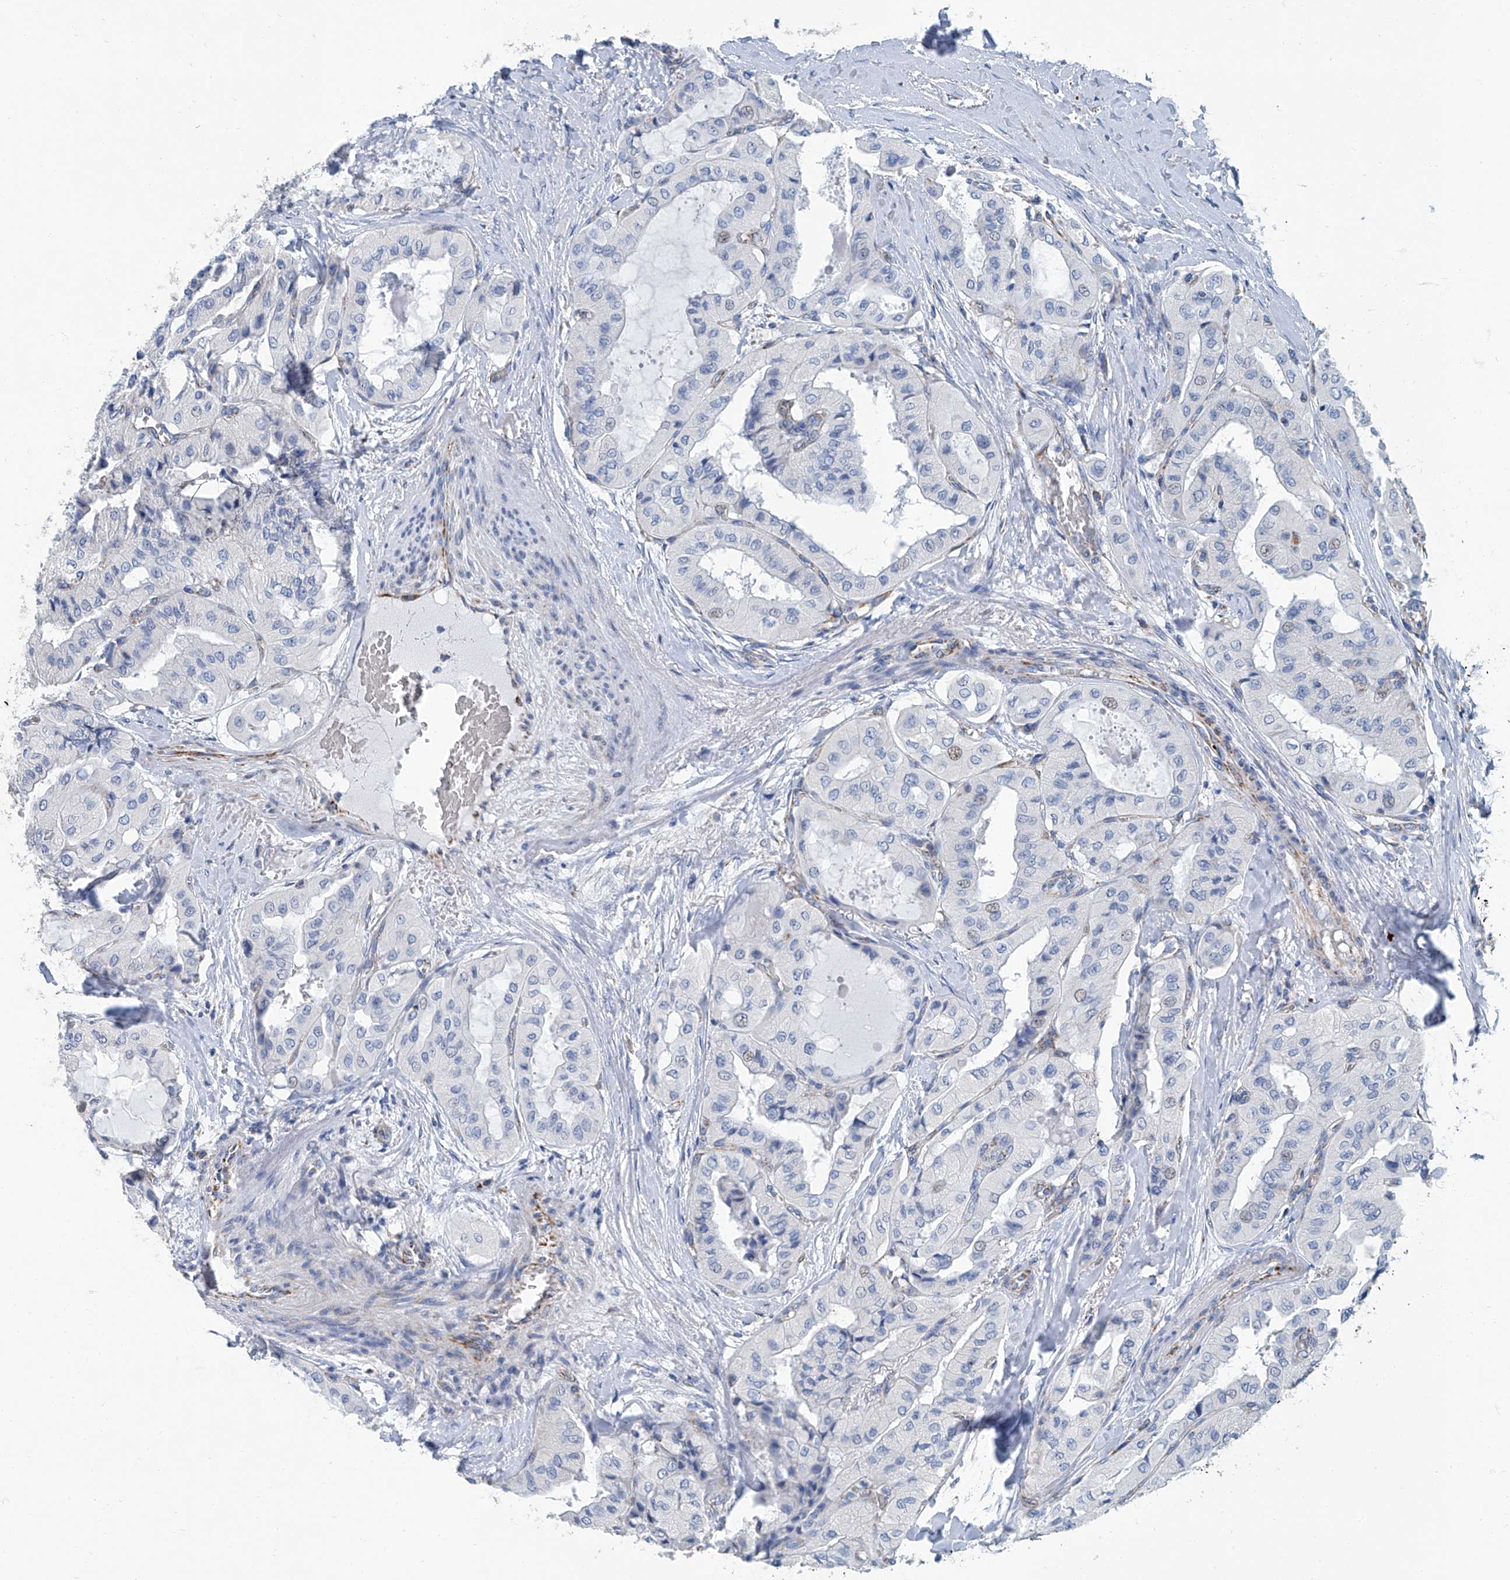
{"staining": {"intensity": "weak", "quantity": "<25%", "location": "cytoplasmic/membranous"}, "tissue": "thyroid cancer", "cell_type": "Tumor cells", "image_type": "cancer", "snomed": [{"axis": "morphology", "description": "Papillary adenocarcinoma, NOS"}, {"axis": "topography", "description": "Thyroid gland"}], "caption": "An IHC photomicrograph of papillary adenocarcinoma (thyroid) is shown. There is no staining in tumor cells of papillary adenocarcinoma (thyroid).", "gene": "MT-ND1", "patient": {"sex": "female", "age": 59}}